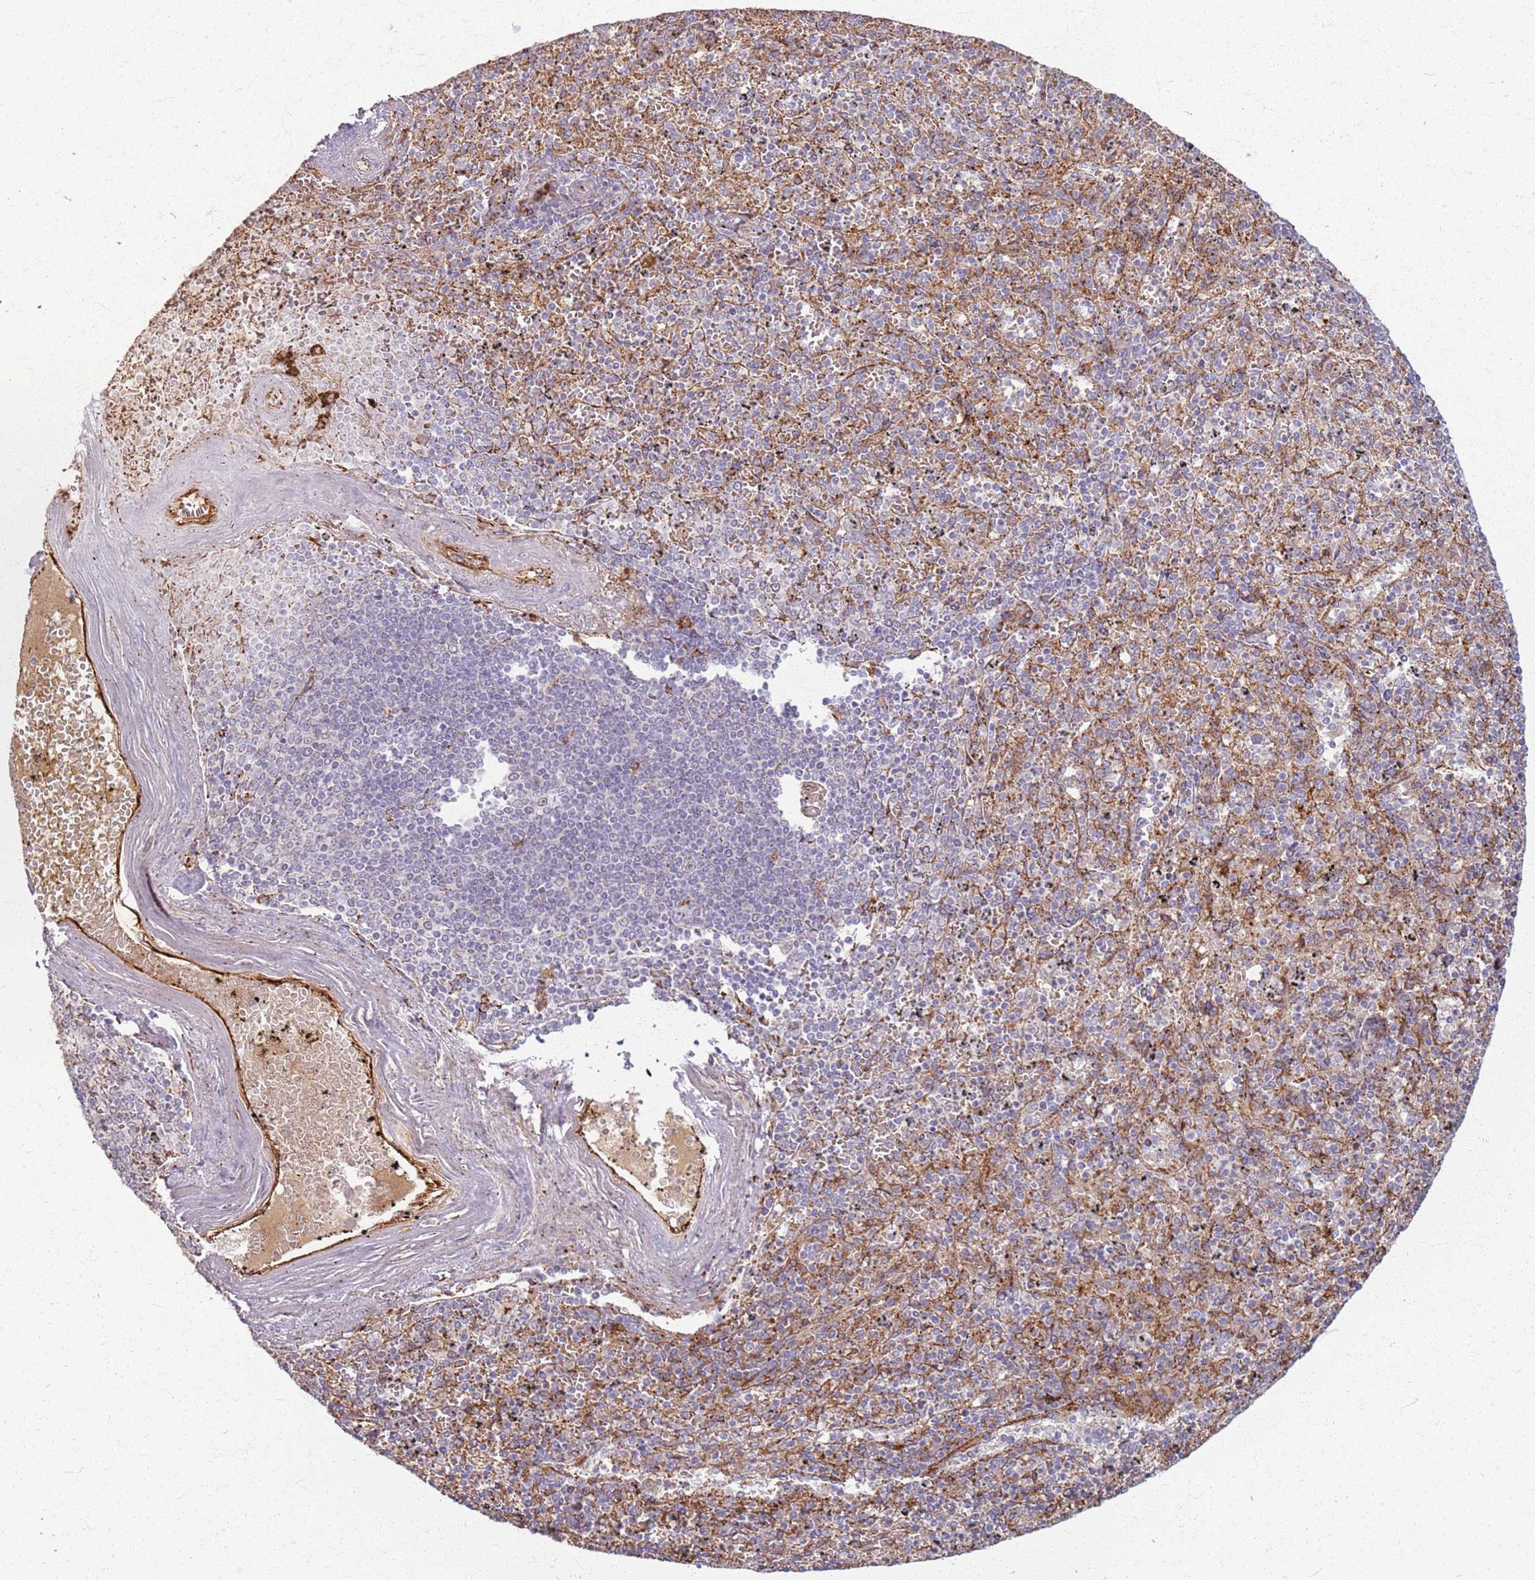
{"staining": {"intensity": "weak", "quantity": "<25%", "location": "cytoplasmic/membranous"}, "tissue": "spleen", "cell_type": "Cells in red pulp", "image_type": "normal", "snomed": [{"axis": "morphology", "description": "Normal tissue, NOS"}, {"axis": "topography", "description": "Spleen"}], "caption": "Immunohistochemistry histopathology image of unremarkable spleen: human spleen stained with DAB (3,3'-diaminobenzidine) demonstrates no significant protein positivity in cells in red pulp.", "gene": "KRI1", "patient": {"sex": "male", "age": 82}}